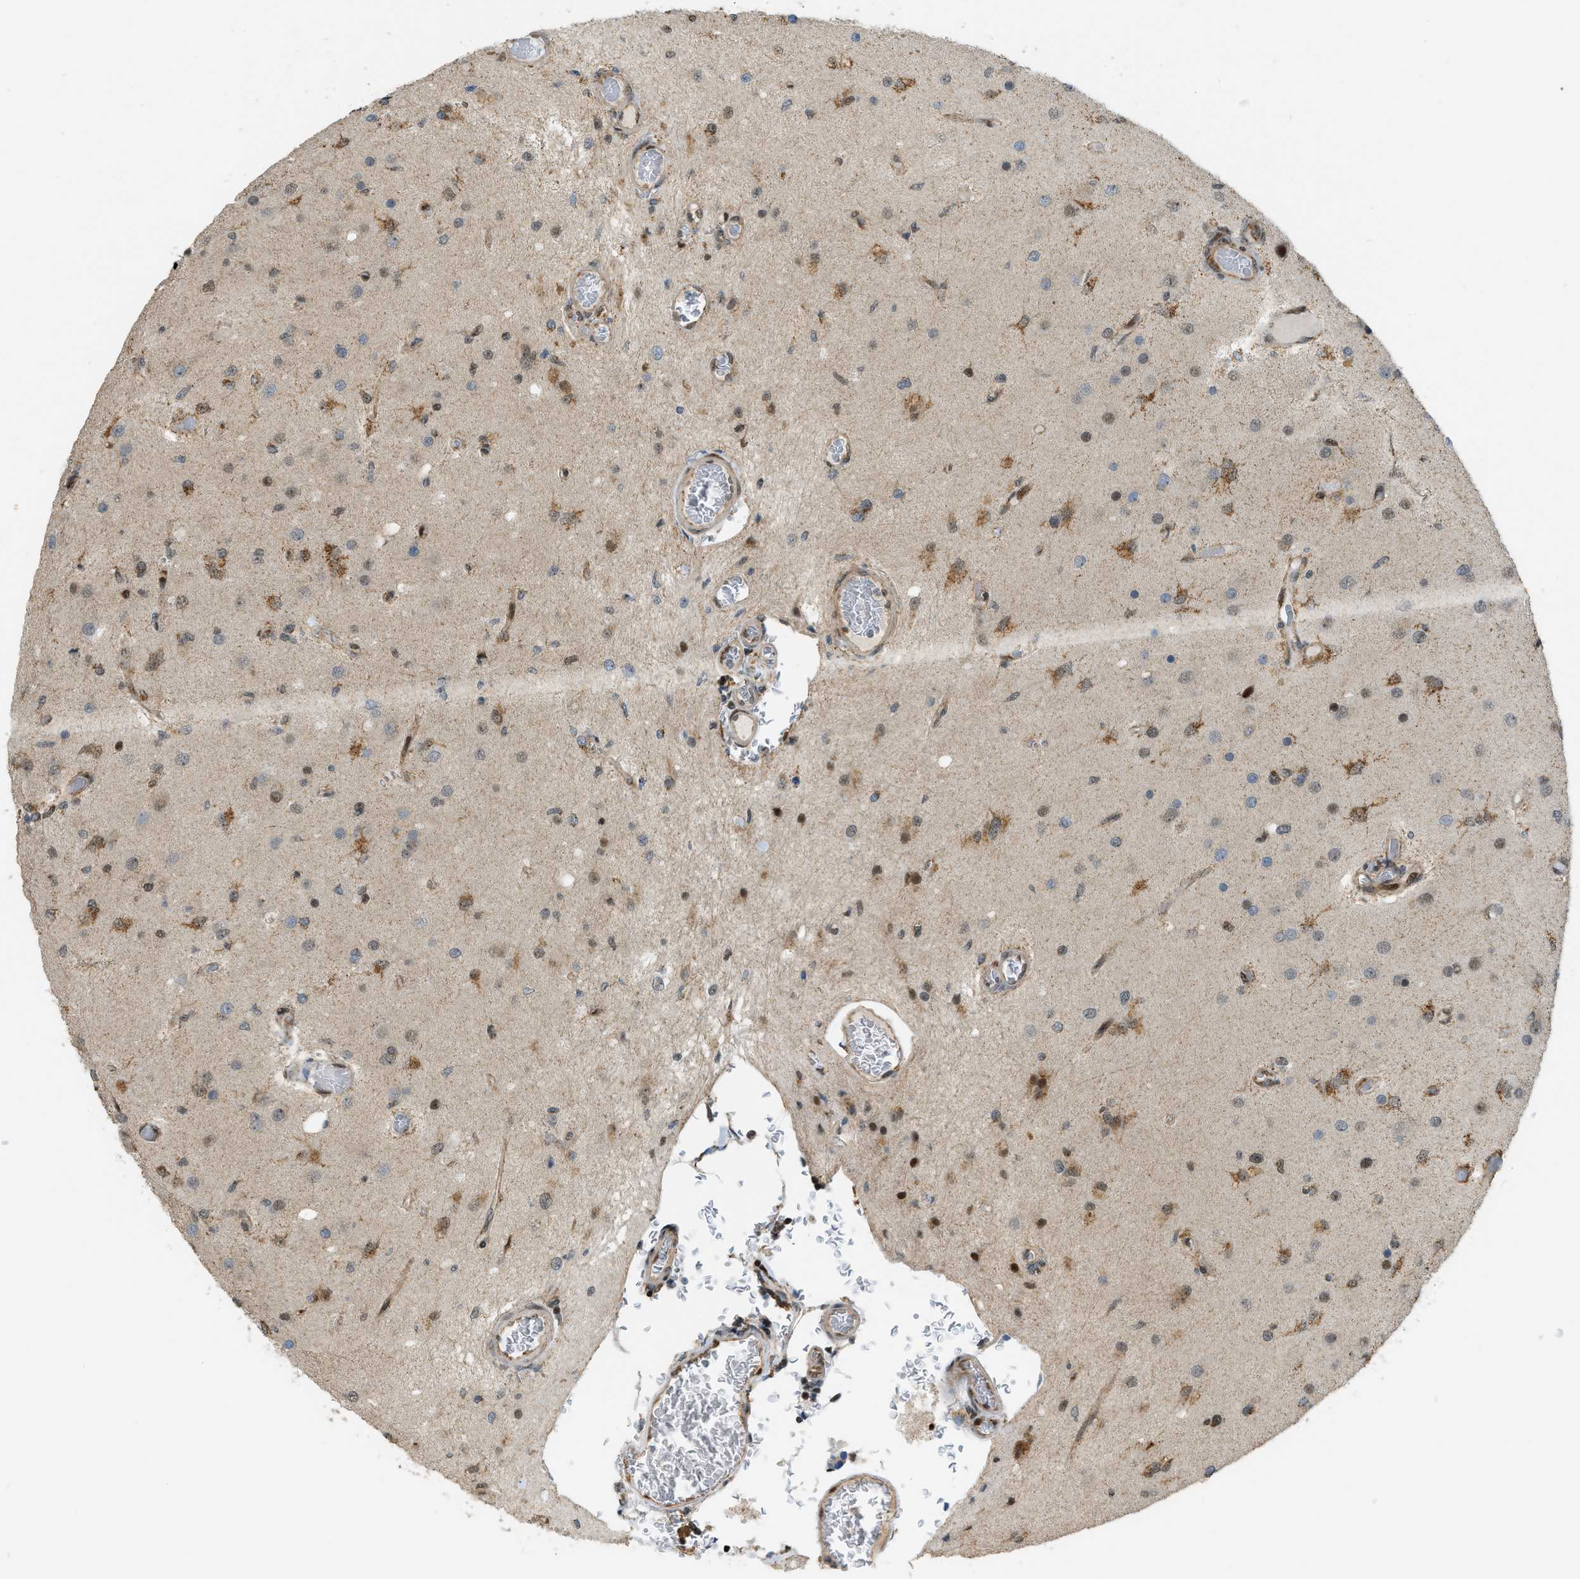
{"staining": {"intensity": "moderate", "quantity": ">75%", "location": "nuclear"}, "tissue": "glioma", "cell_type": "Tumor cells", "image_type": "cancer", "snomed": [{"axis": "morphology", "description": "Normal tissue, NOS"}, {"axis": "morphology", "description": "Glioma, malignant, High grade"}, {"axis": "topography", "description": "Cerebral cortex"}], "caption": "Moderate nuclear expression for a protein is appreciated in about >75% of tumor cells of malignant high-grade glioma using IHC.", "gene": "CCDC186", "patient": {"sex": "male", "age": 77}}